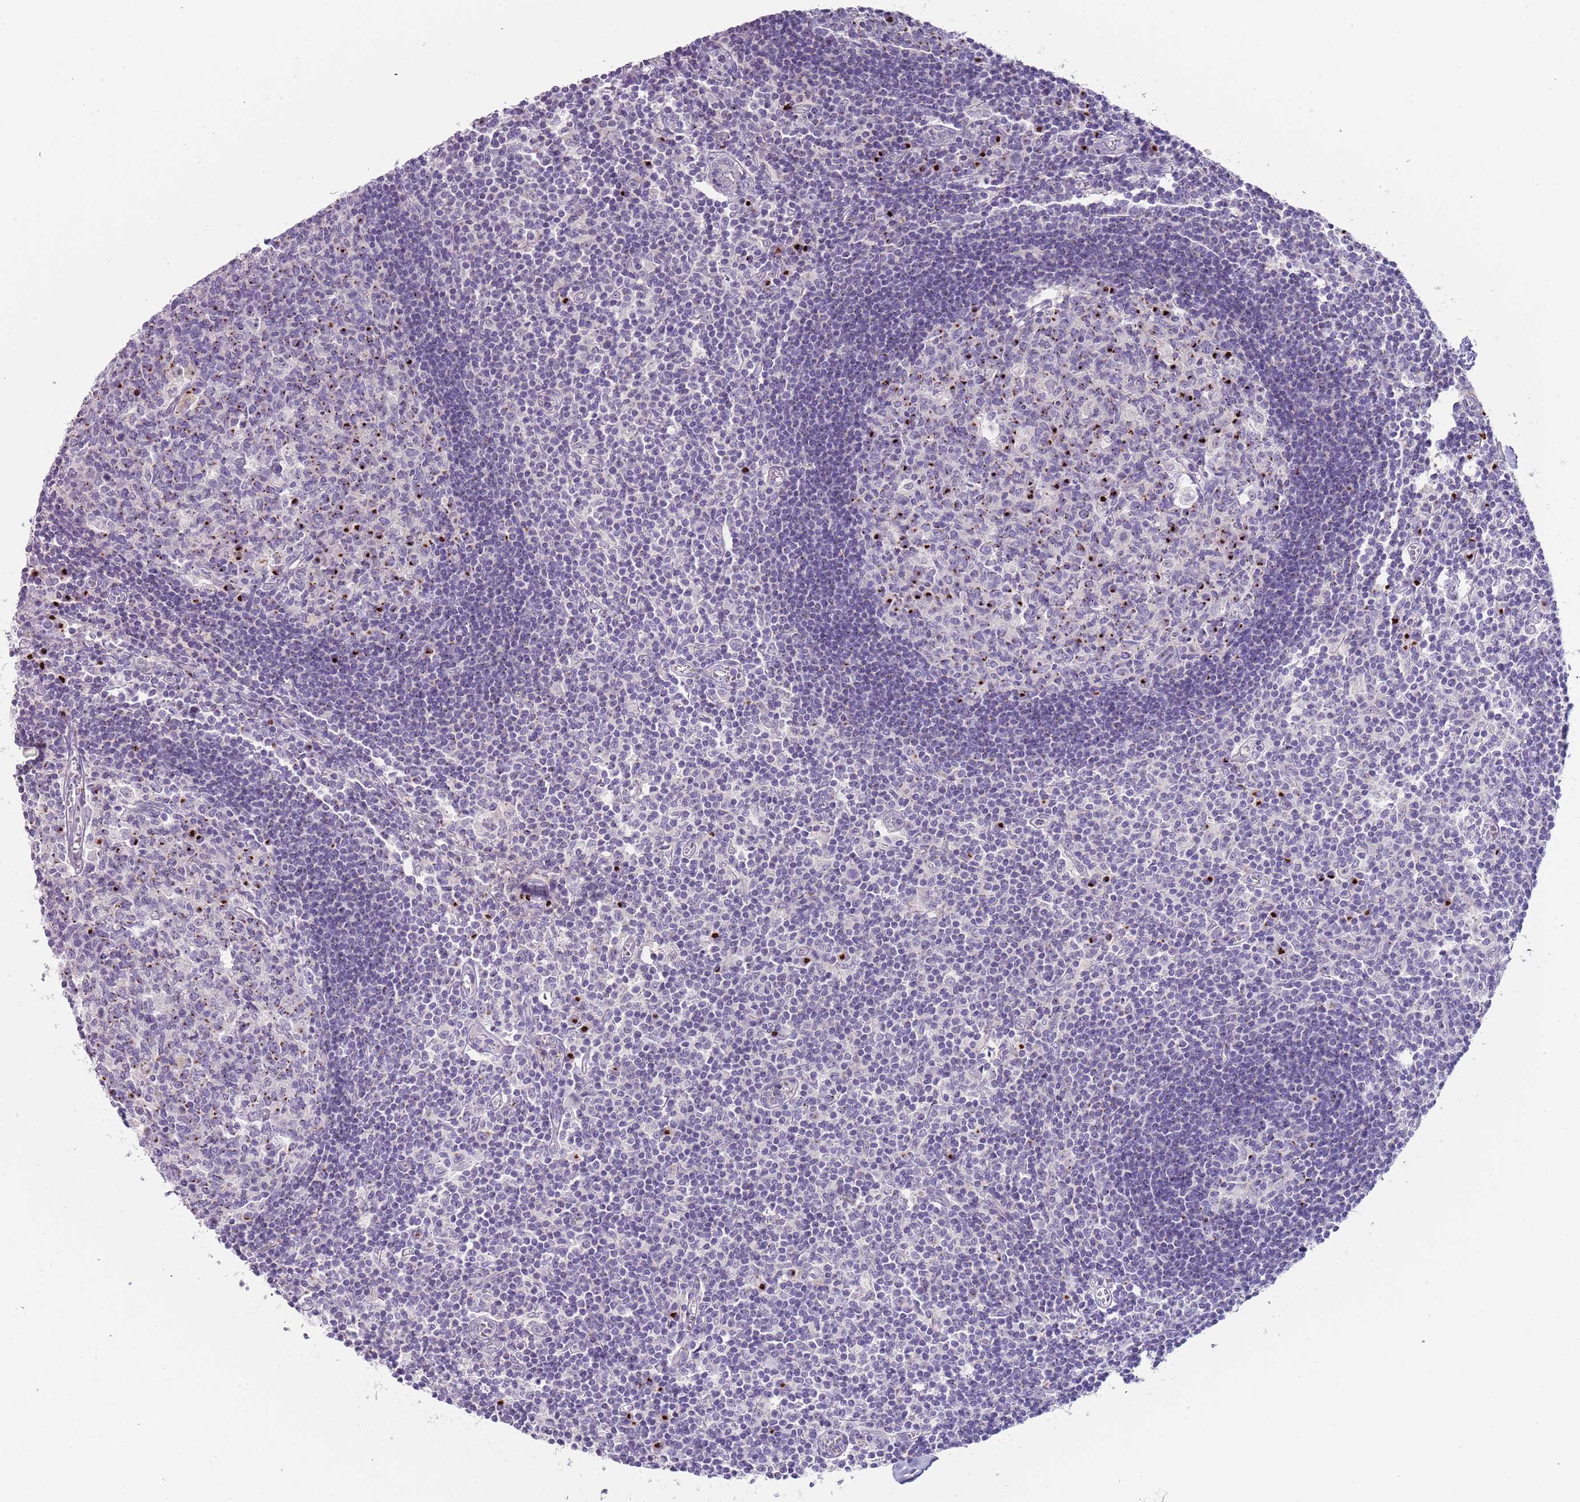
{"staining": {"intensity": "strong", "quantity": "25%-75%", "location": "cytoplasmic/membranous"}, "tissue": "lymph node", "cell_type": "Germinal center cells", "image_type": "normal", "snomed": [{"axis": "morphology", "description": "Normal tissue, NOS"}, {"axis": "topography", "description": "Lymph node"}], "caption": "Lymph node stained with DAB immunohistochemistry (IHC) shows high levels of strong cytoplasmic/membranous staining in about 25%-75% of germinal center cells. The staining was performed using DAB (3,3'-diaminobenzidine) to visualize the protein expression in brown, while the nuclei were stained in blue with hematoxylin (Magnification: 20x).", "gene": "C2CD3", "patient": {"sex": "female", "age": 55}}